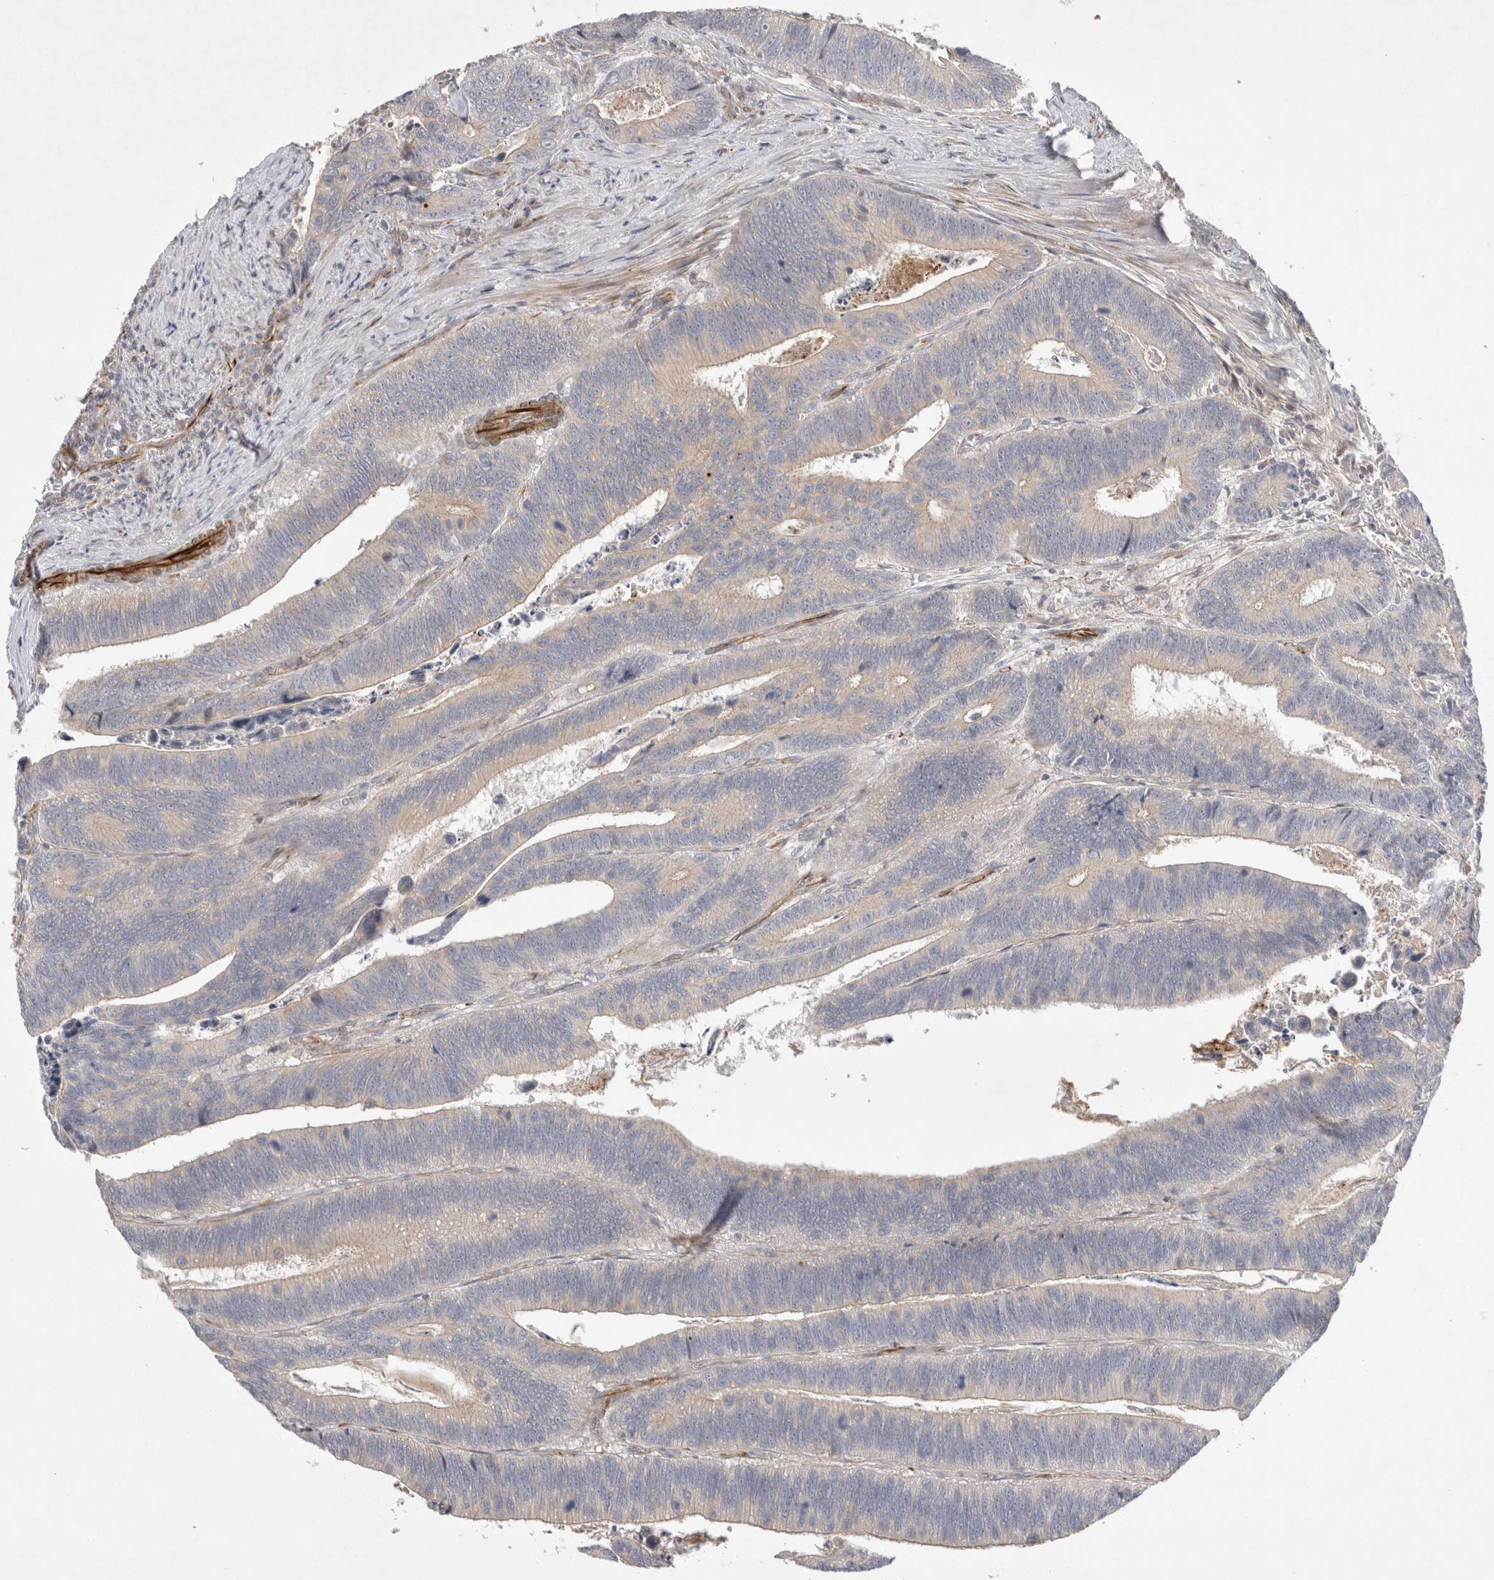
{"staining": {"intensity": "weak", "quantity": "<25%", "location": "cytoplasmic/membranous"}, "tissue": "colorectal cancer", "cell_type": "Tumor cells", "image_type": "cancer", "snomed": [{"axis": "morphology", "description": "Inflammation, NOS"}, {"axis": "morphology", "description": "Adenocarcinoma, NOS"}, {"axis": "topography", "description": "Colon"}], "caption": "DAB (3,3'-diaminobenzidine) immunohistochemical staining of colorectal cancer (adenocarcinoma) reveals no significant expression in tumor cells.", "gene": "NMU", "patient": {"sex": "male", "age": 72}}